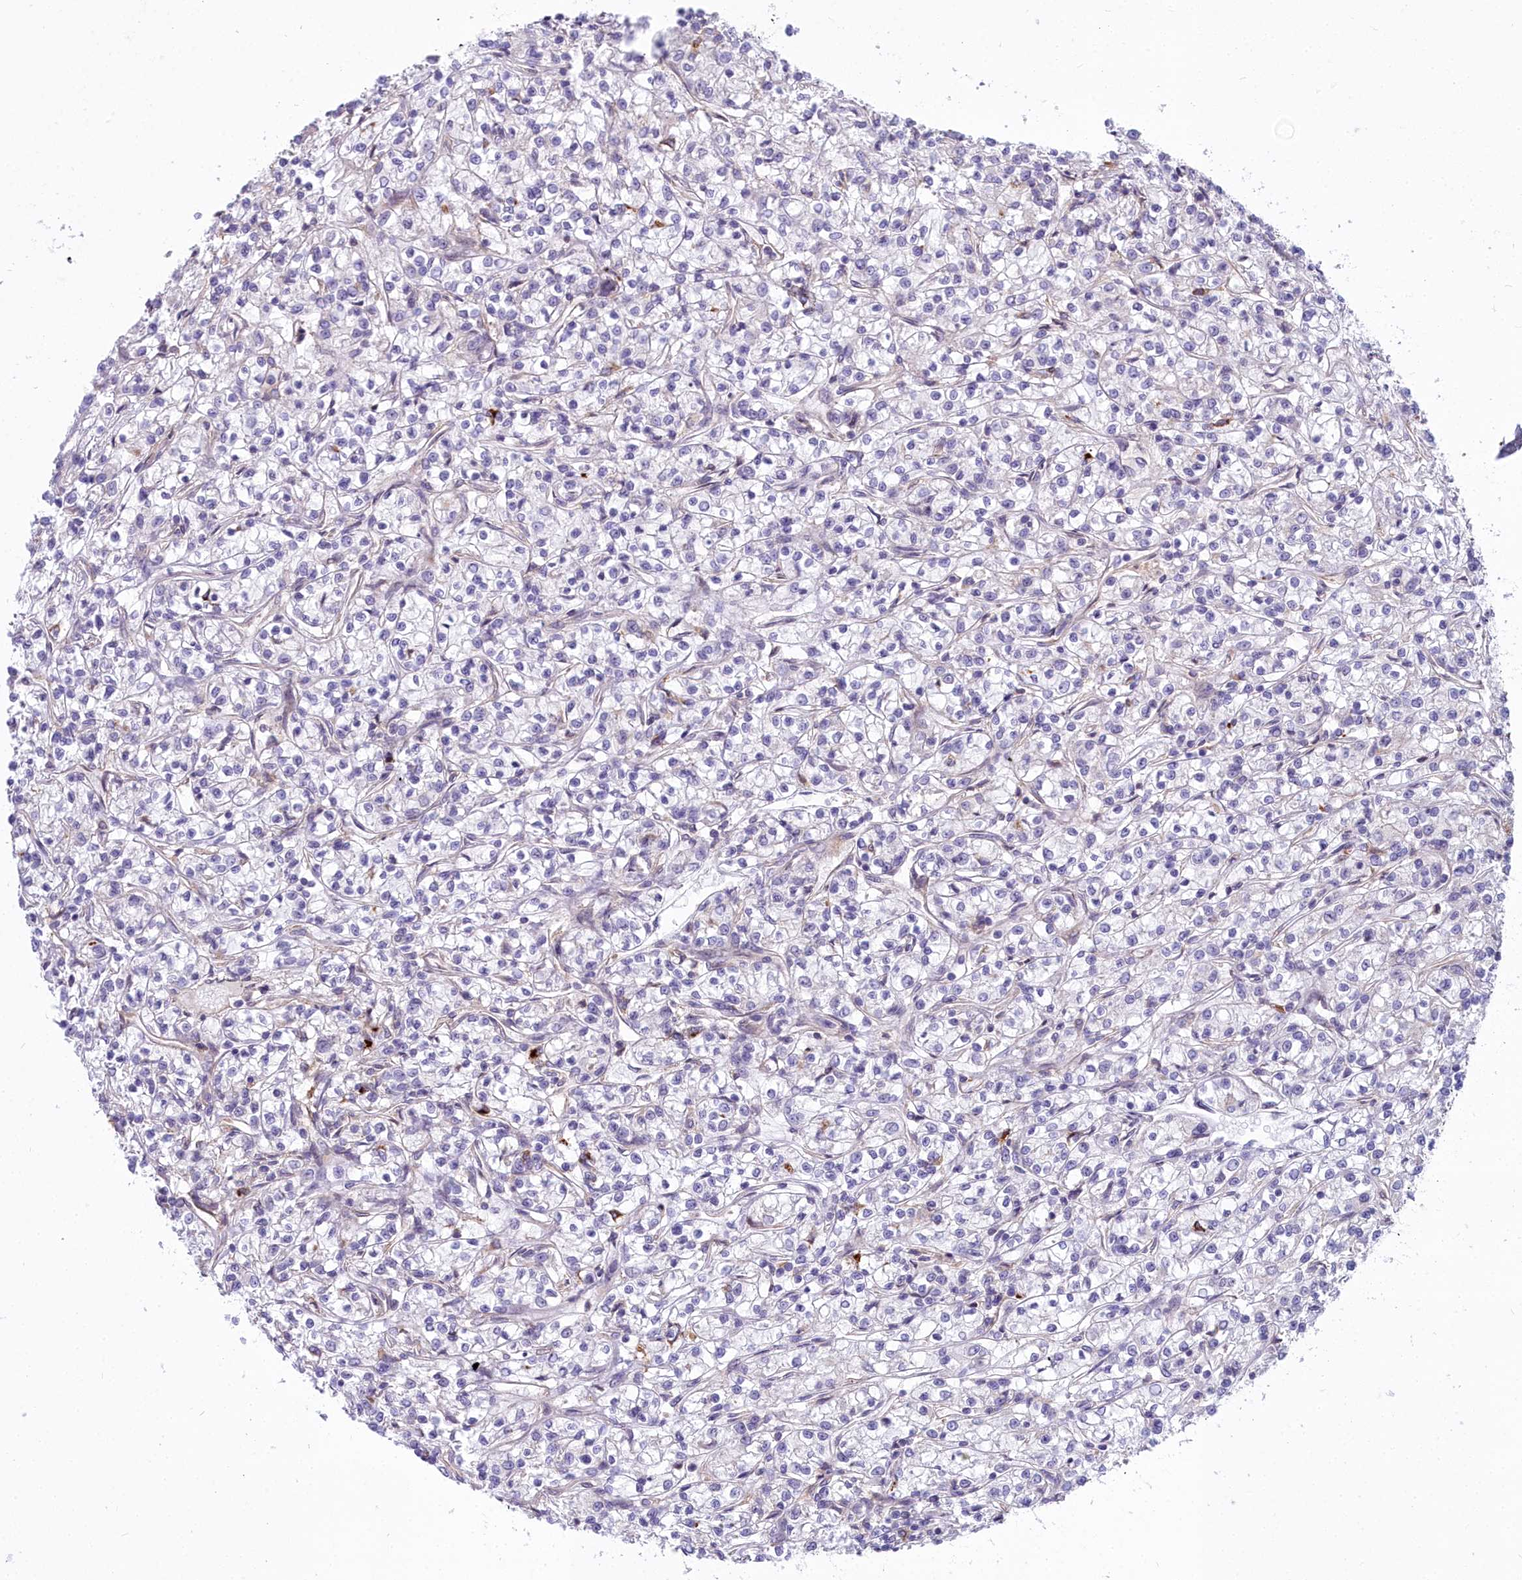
{"staining": {"intensity": "negative", "quantity": "none", "location": "none"}, "tissue": "renal cancer", "cell_type": "Tumor cells", "image_type": "cancer", "snomed": [{"axis": "morphology", "description": "Adenocarcinoma, NOS"}, {"axis": "topography", "description": "Kidney"}], "caption": "A histopathology image of human renal adenocarcinoma is negative for staining in tumor cells. The staining is performed using DAB brown chromogen with nuclei counter-stained in using hematoxylin.", "gene": "HLA-DOA", "patient": {"sex": "female", "age": 59}}